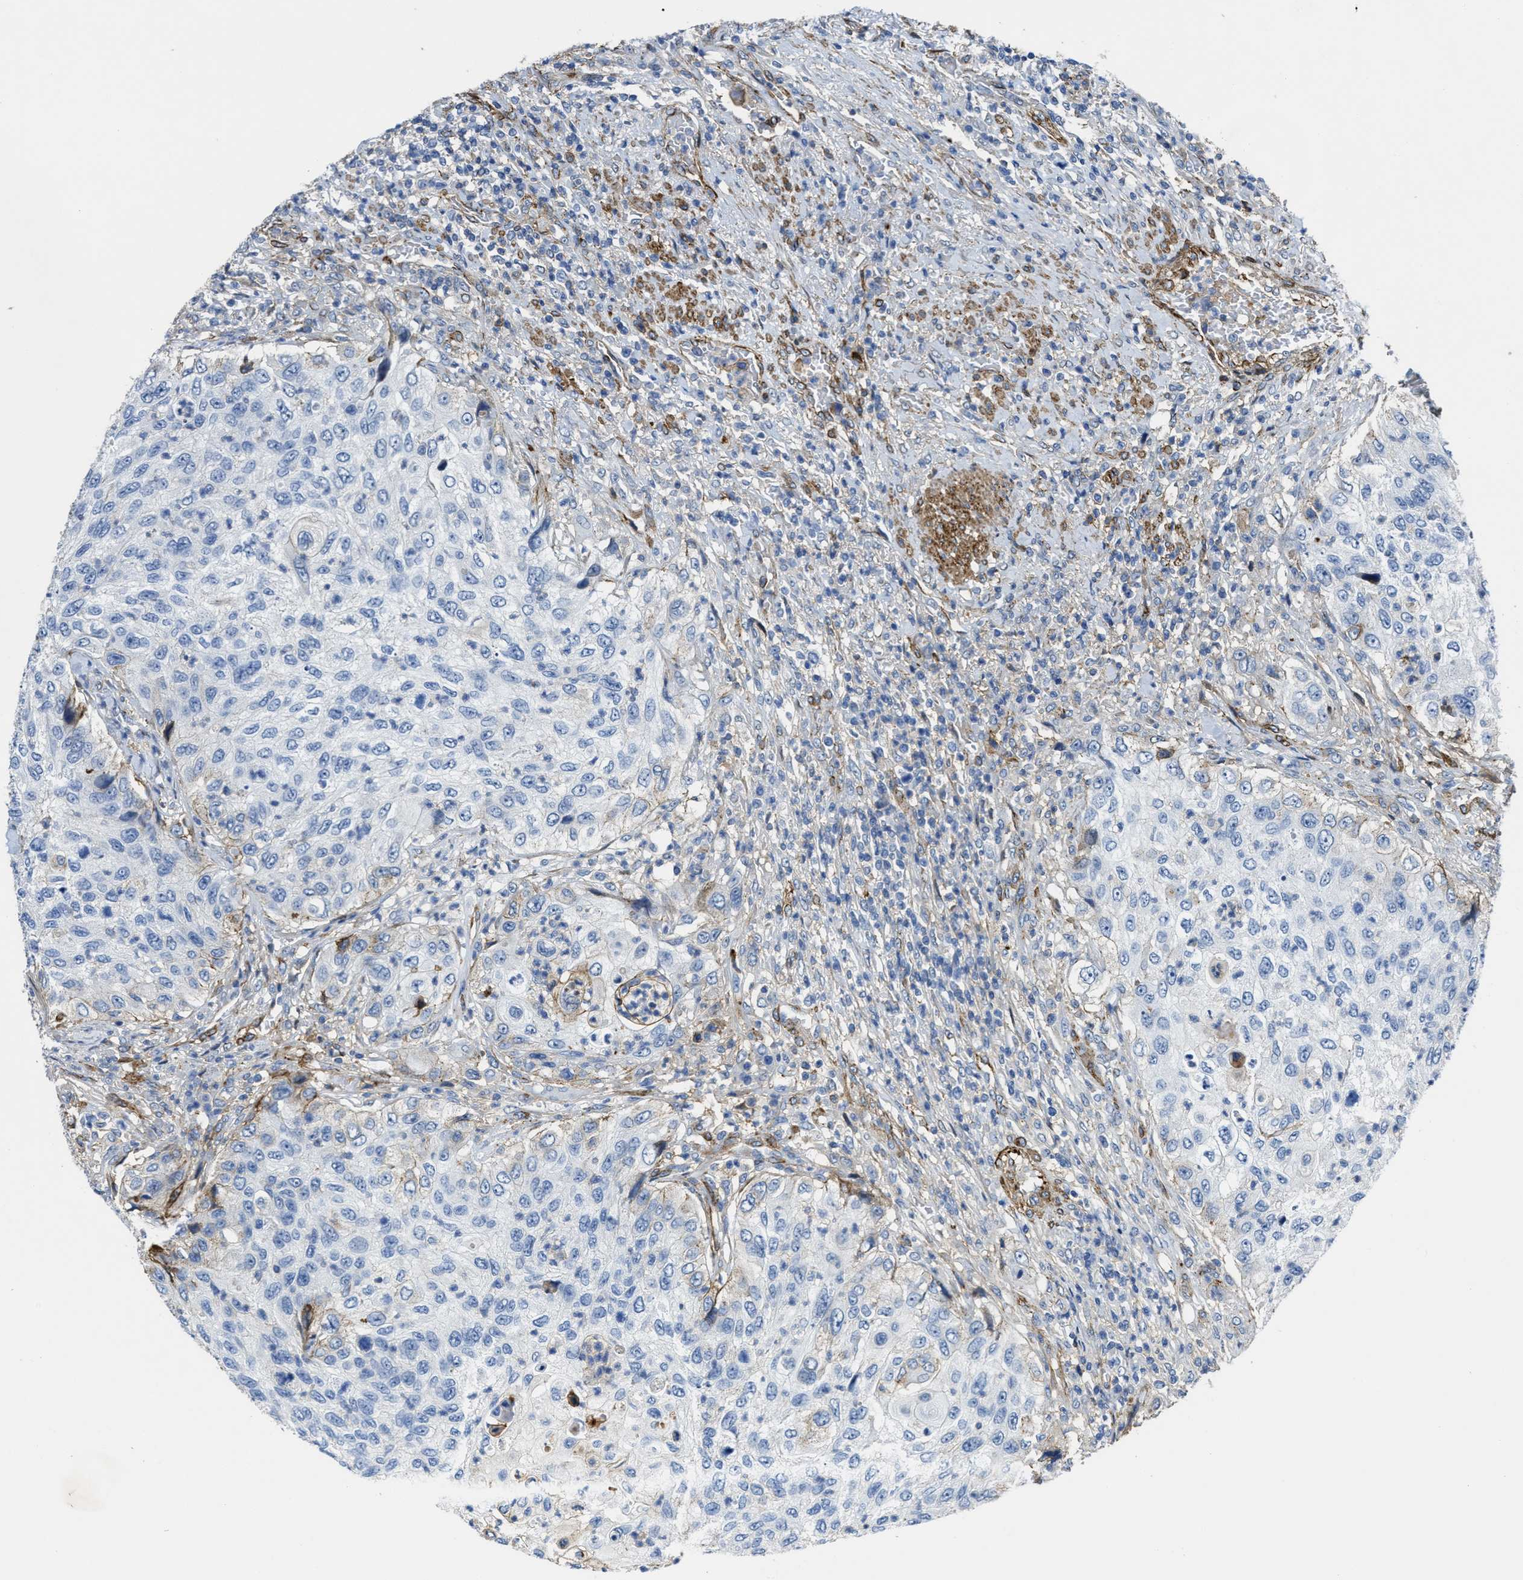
{"staining": {"intensity": "negative", "quantity": "none", "location": "none"}, "tissue": "urothelial cancer", "cell_type": "Tumor cells", "image_type": "cancer", "snomed": [{"axis": "morphology", "description": "Urothelial carcinoma, High grade"}, {"axis": "topography", "description": "Urinary bladder"}], "caption": "The histopathology image reveals no staining of tumor cells in urothelial cancer.", "gene": "NAB1", "patient": {"sex": "female", "age": 60}}